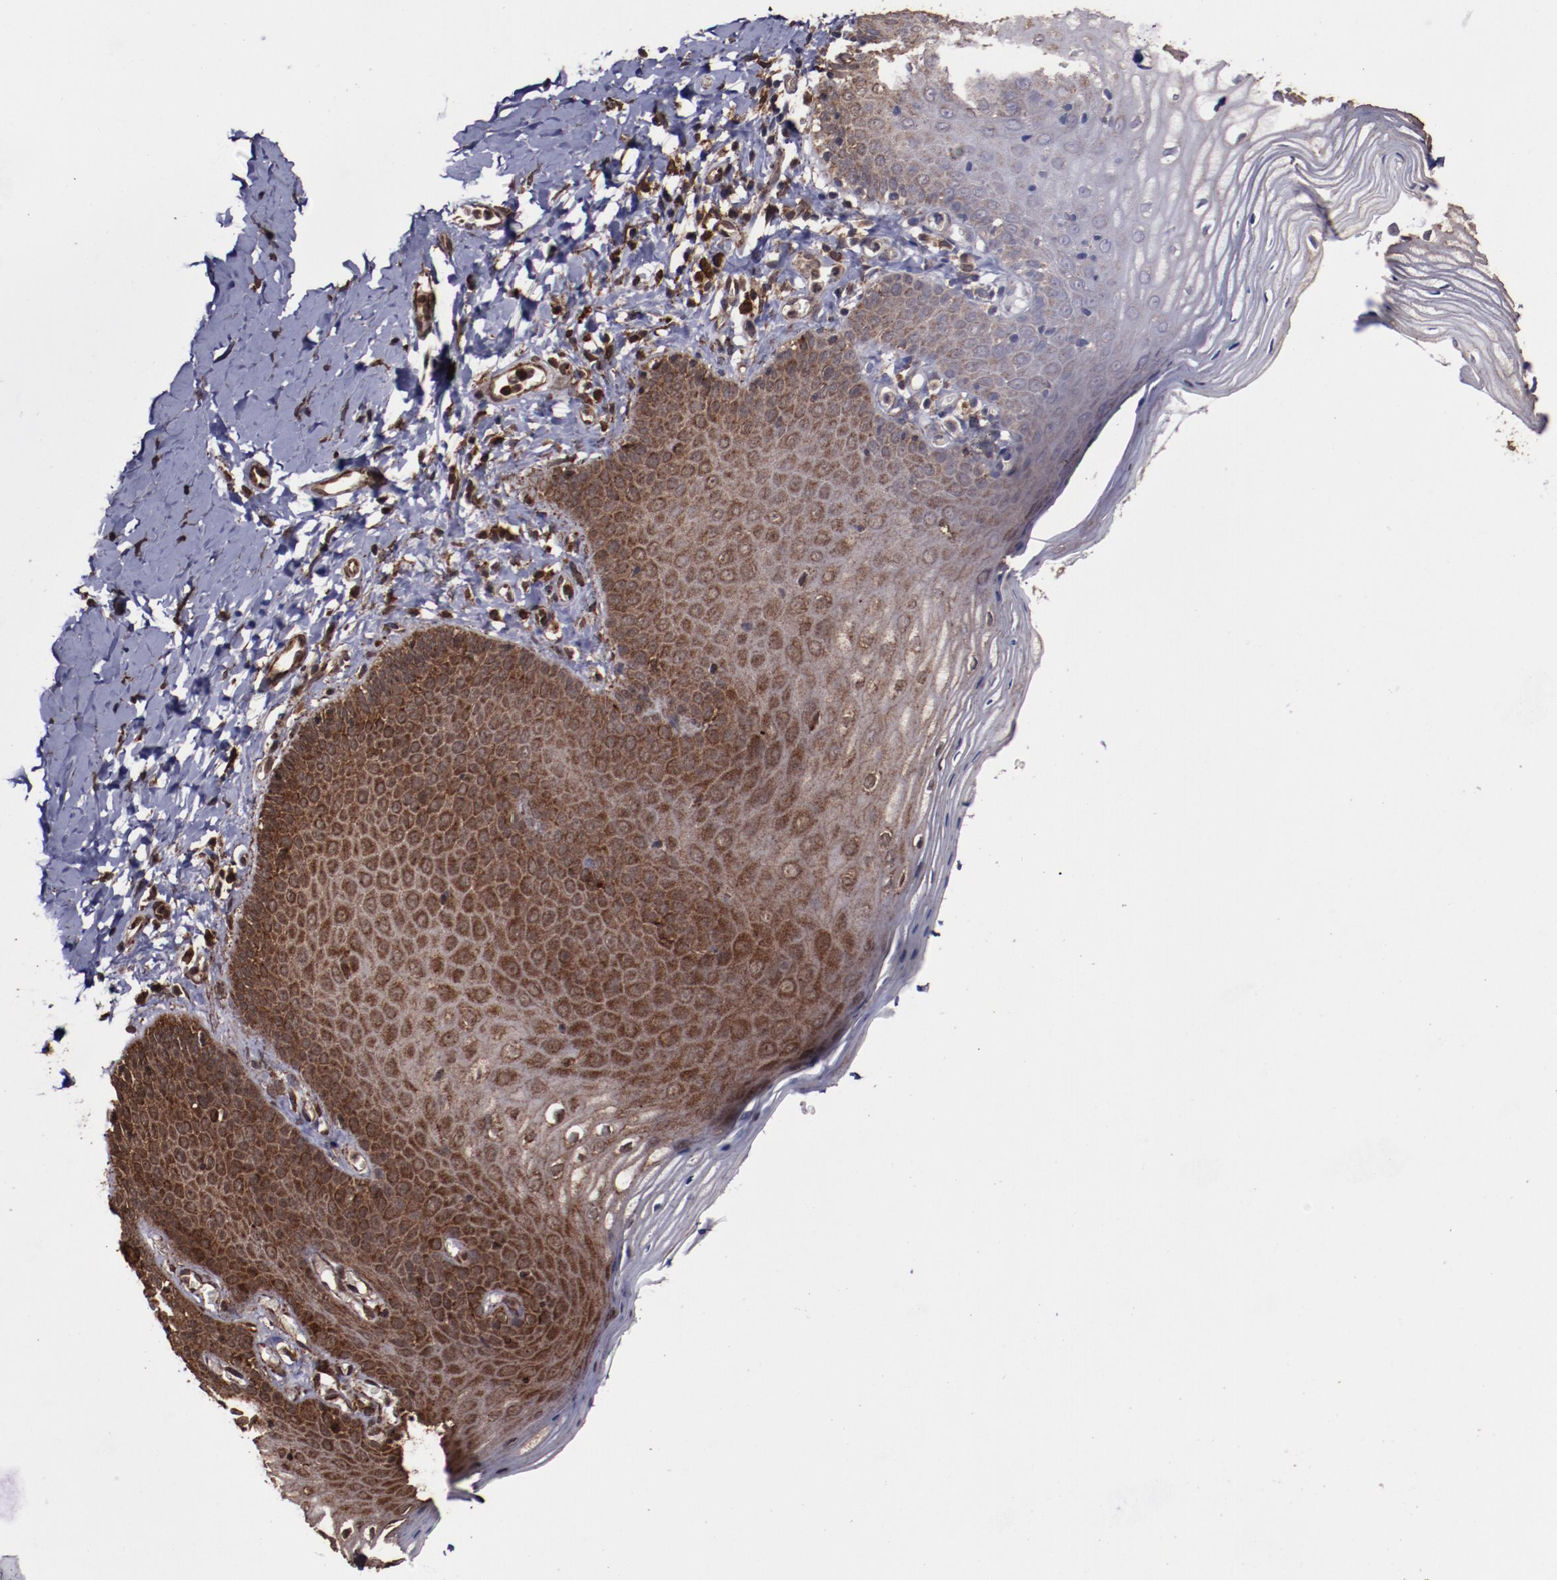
{"staining": {"intensity": "strong", "quantity": ">75%", "location": "cytoplasmic/membranous,nuclear"}, "tissue": "vagina", "cell_type": "Squamous epithelial cells", "image_type": "normal", "snomed": [{"axis": "morphology", "description": "Normal tissue, NOS"}, {"axis": "topography", "description": "Vagina"}], "caption": "DAB (3,3'-diaminobenzidine) immunohistochemical staining of benign human vagina reveals strong cytoplasmic/membranous,nuclear protein positivity in approximately >75% of squamous epithelial cells.", "gene": "EIF4ENIF1", "patient": {"sex": "female", "age": 55}}